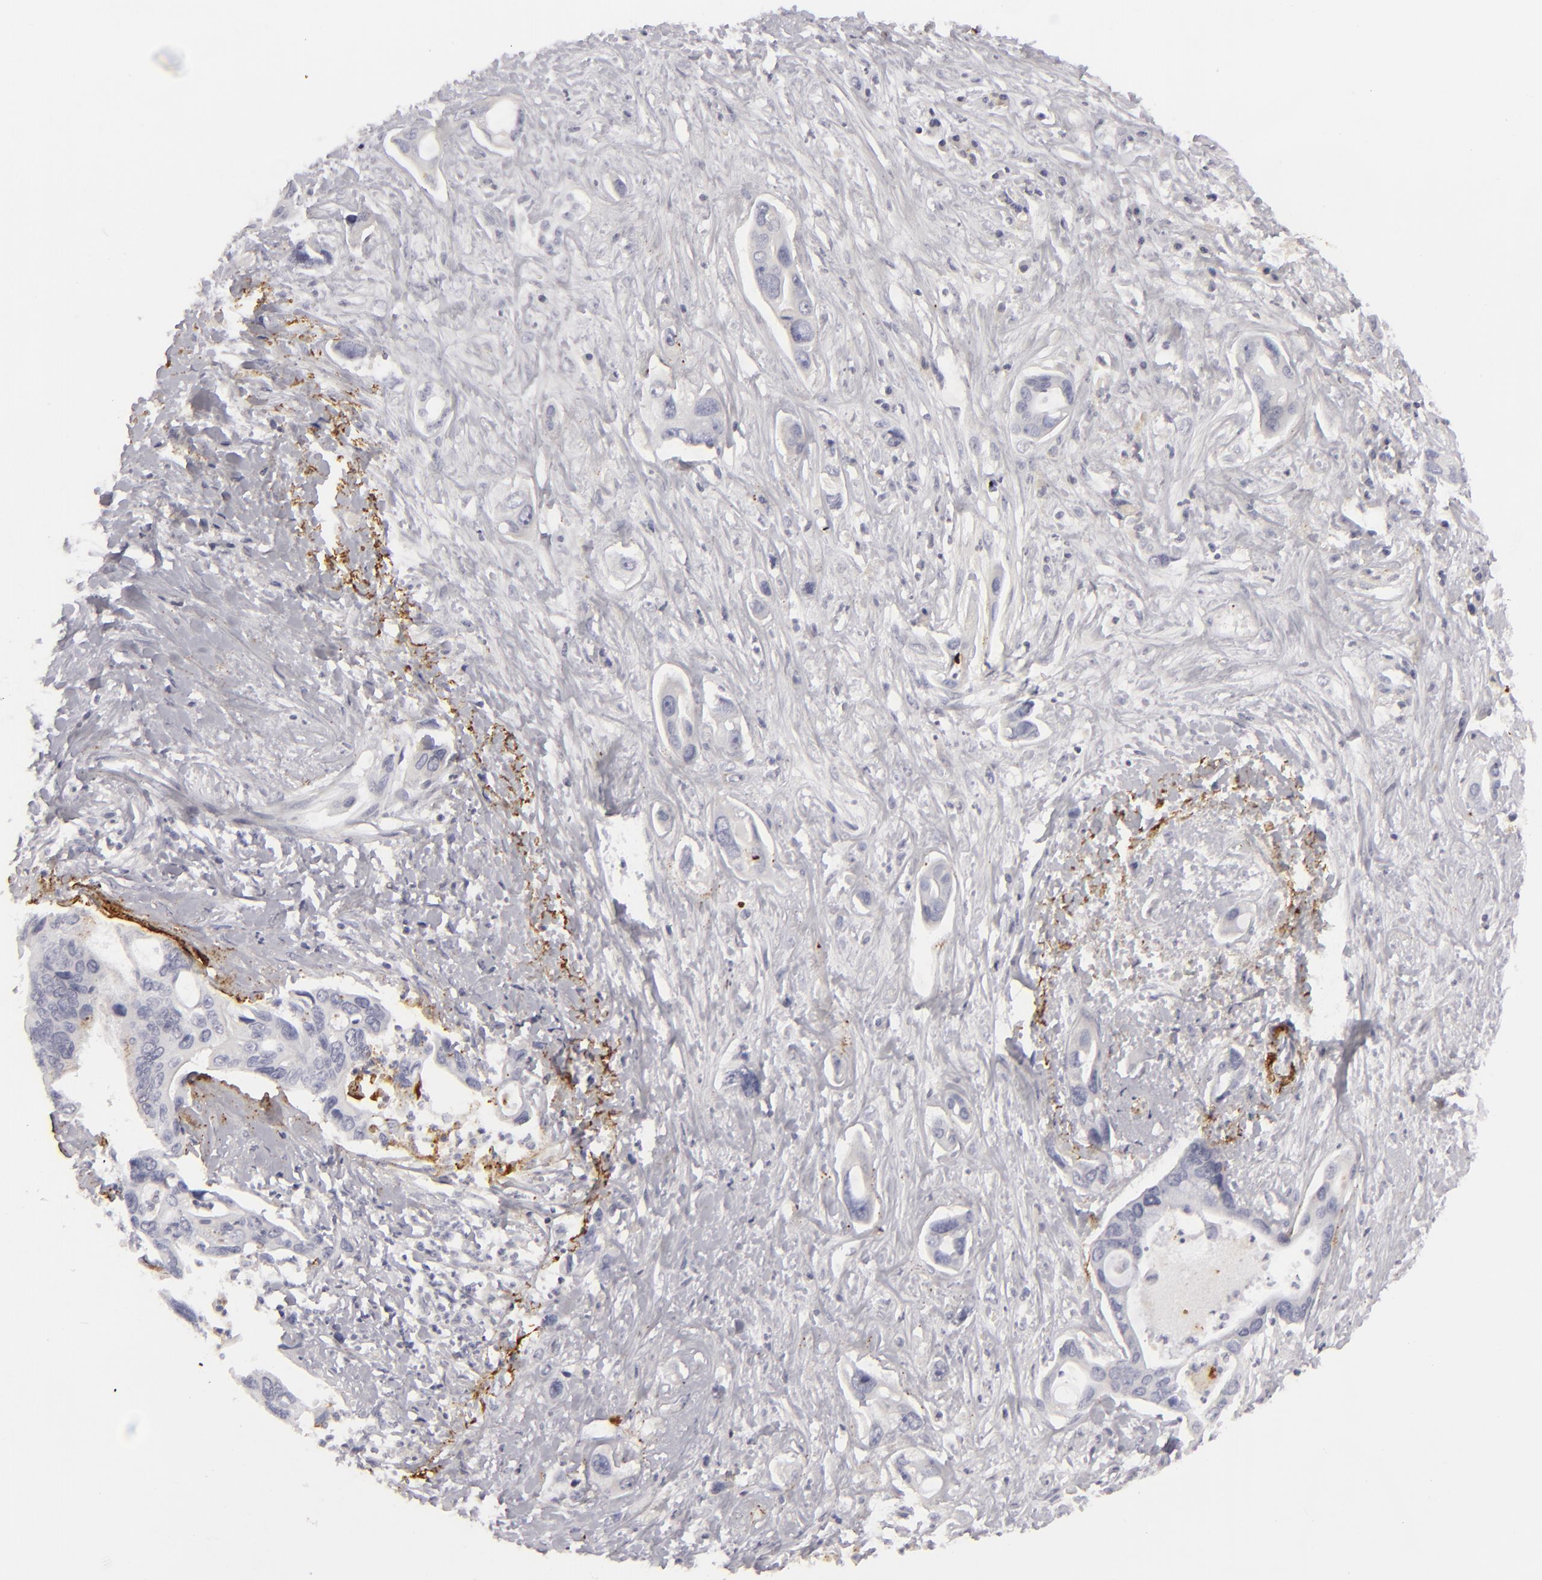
{"staining": {"intensity": "negative", "quantity": "none", "location": "none"}, "tissue": "liver cancer", "cell_type": "Tumor cells", "image_type": "cancer", "snomed": [{"axis": "morphology", "description": "Cholangiocarcinoma"}, {"axis": "topography", "description": "Liver"}], "caption": "Liver cancer was stained to show a protein in brown. There is no significant expression in tumor cells.", "gene": "C9", "patient": {"sex": "female", "age": 65}}